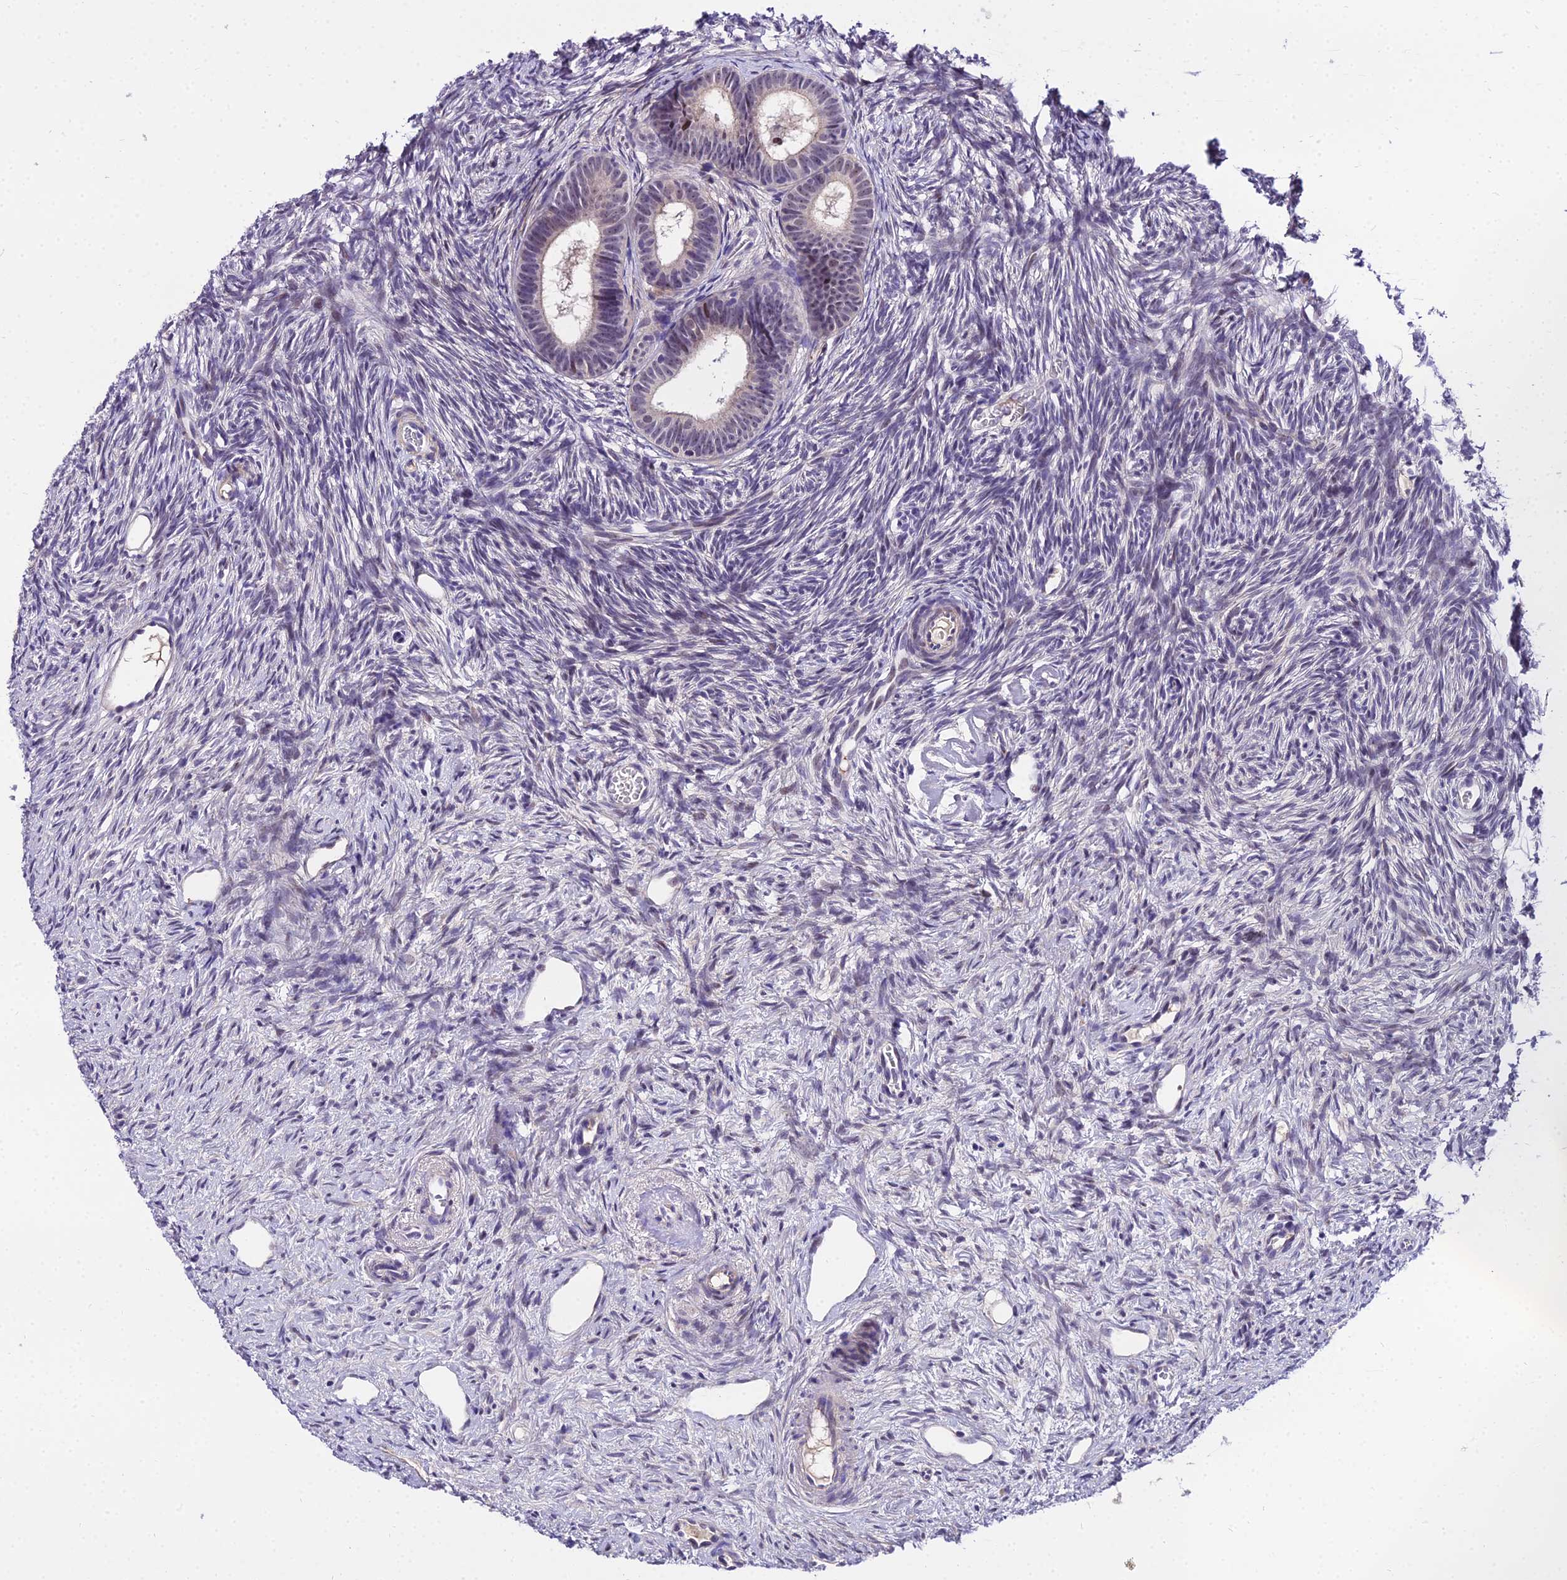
{"staining": {"intensity": "weak", "quantity": "<25%", "location": "nuclear"}, "tissue": "ovary", "cell_type": "Follicle cells", "image_type": "normal", "snomed": [{"axis": "morphology", "description": "Normal tissue, NOS"}, {"axis": "topography", "description": "Ovary"}], "caption": "This is an IHC histopathology image of normal ovary. There is no expression in follicle cells.", "gene": "TRIML2", "patient": {"sex": "female", "age": 51}}